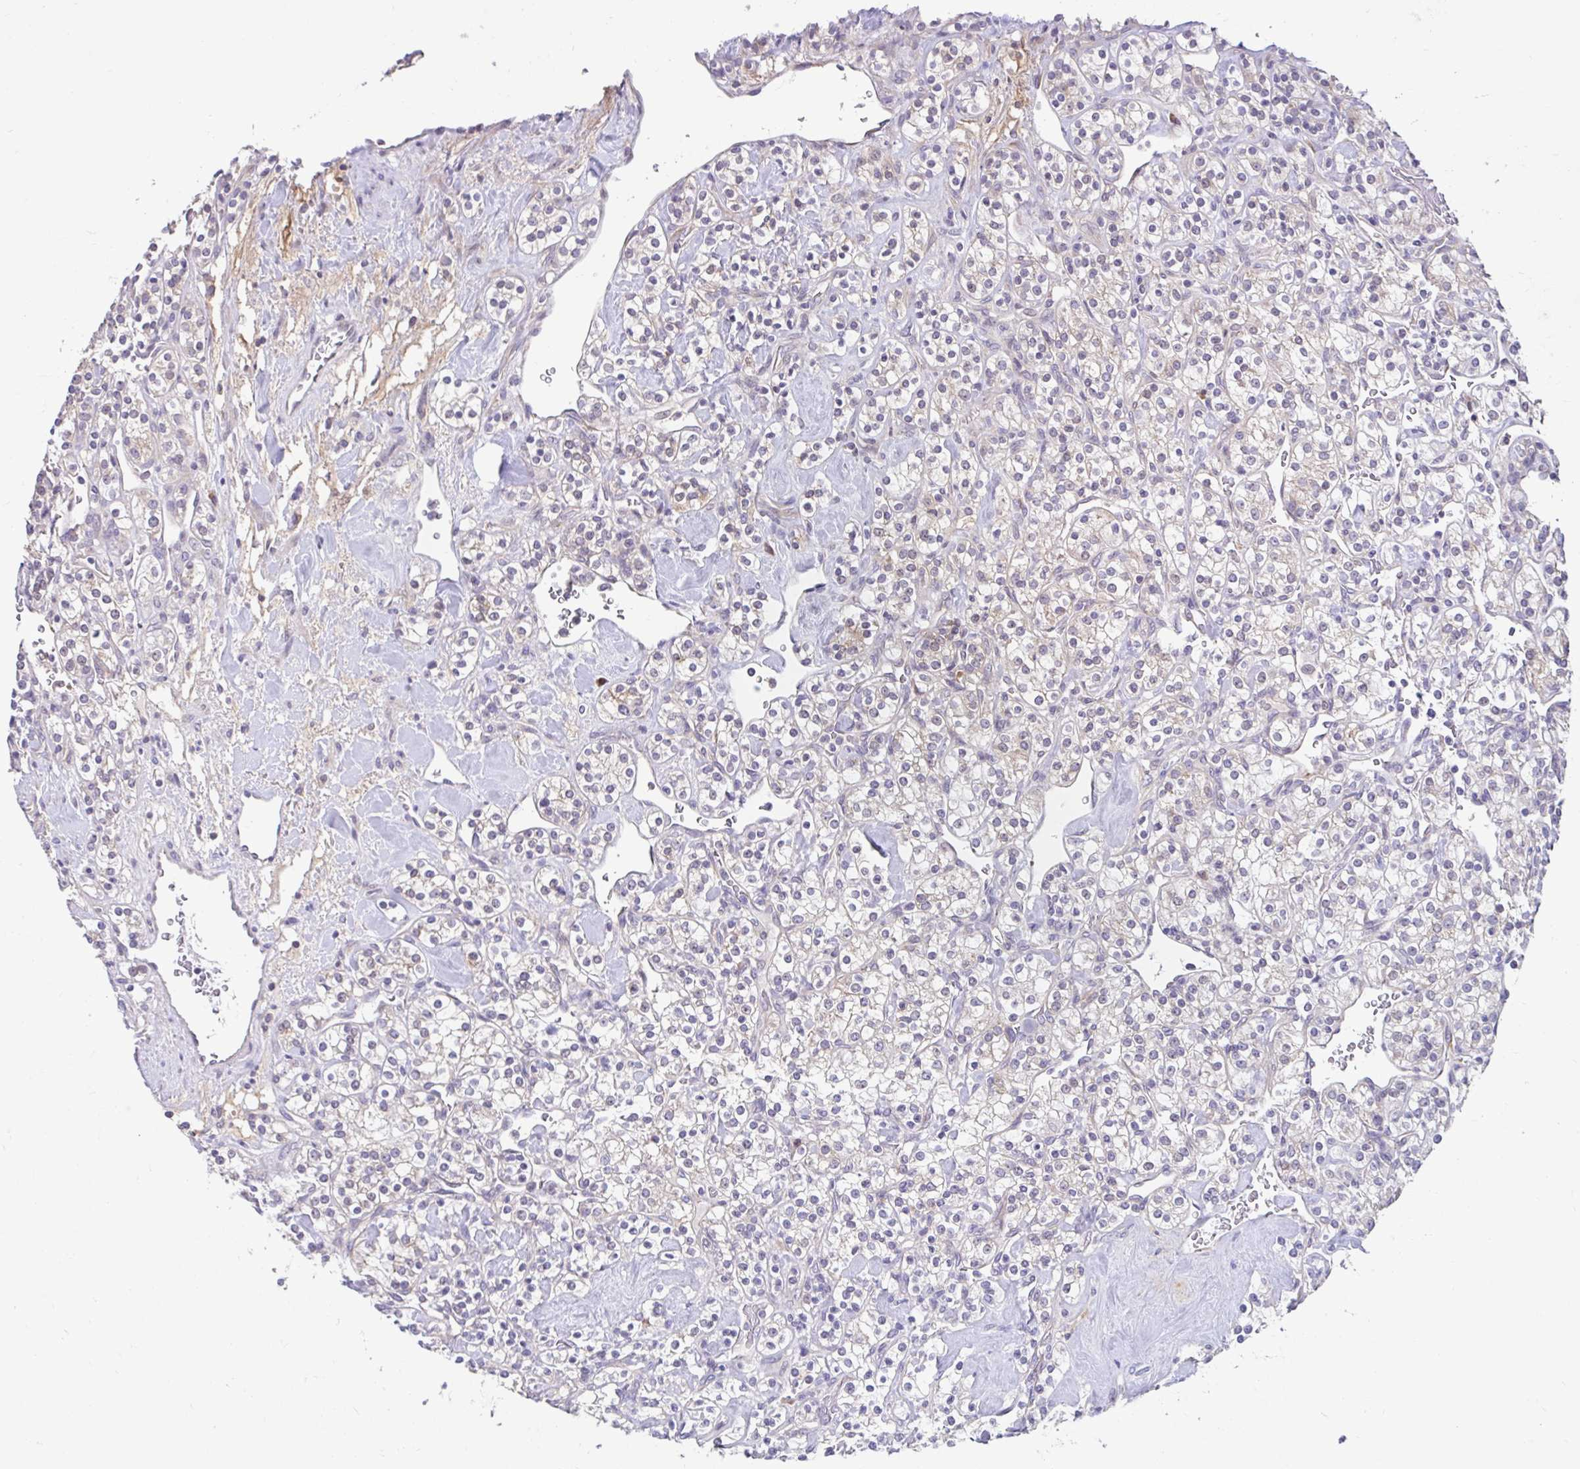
{"staining": {"intensity": "weak", "quantity": "<25%", "location": "cytoplasmic/membranous"}, "tissue": "renal cancer", "cell_type": "Tumor cells", "image_type": "cancer", "snomed": [{"axis": "morphology", "description": "Adenocarcinoma, NOS"}, {"axis": "topography", "description": "Kidney"}], "caption": "This is a photomicrograph of immunohistochemistry staining of renal cancer (adenocarcinoma), which shows no positivity in tumor cells. (Immunohistochemistry, brightfield microscopy, high magnification).", "gene": "NT5C1B", "patient": {"sex": "male", "age": 77}}